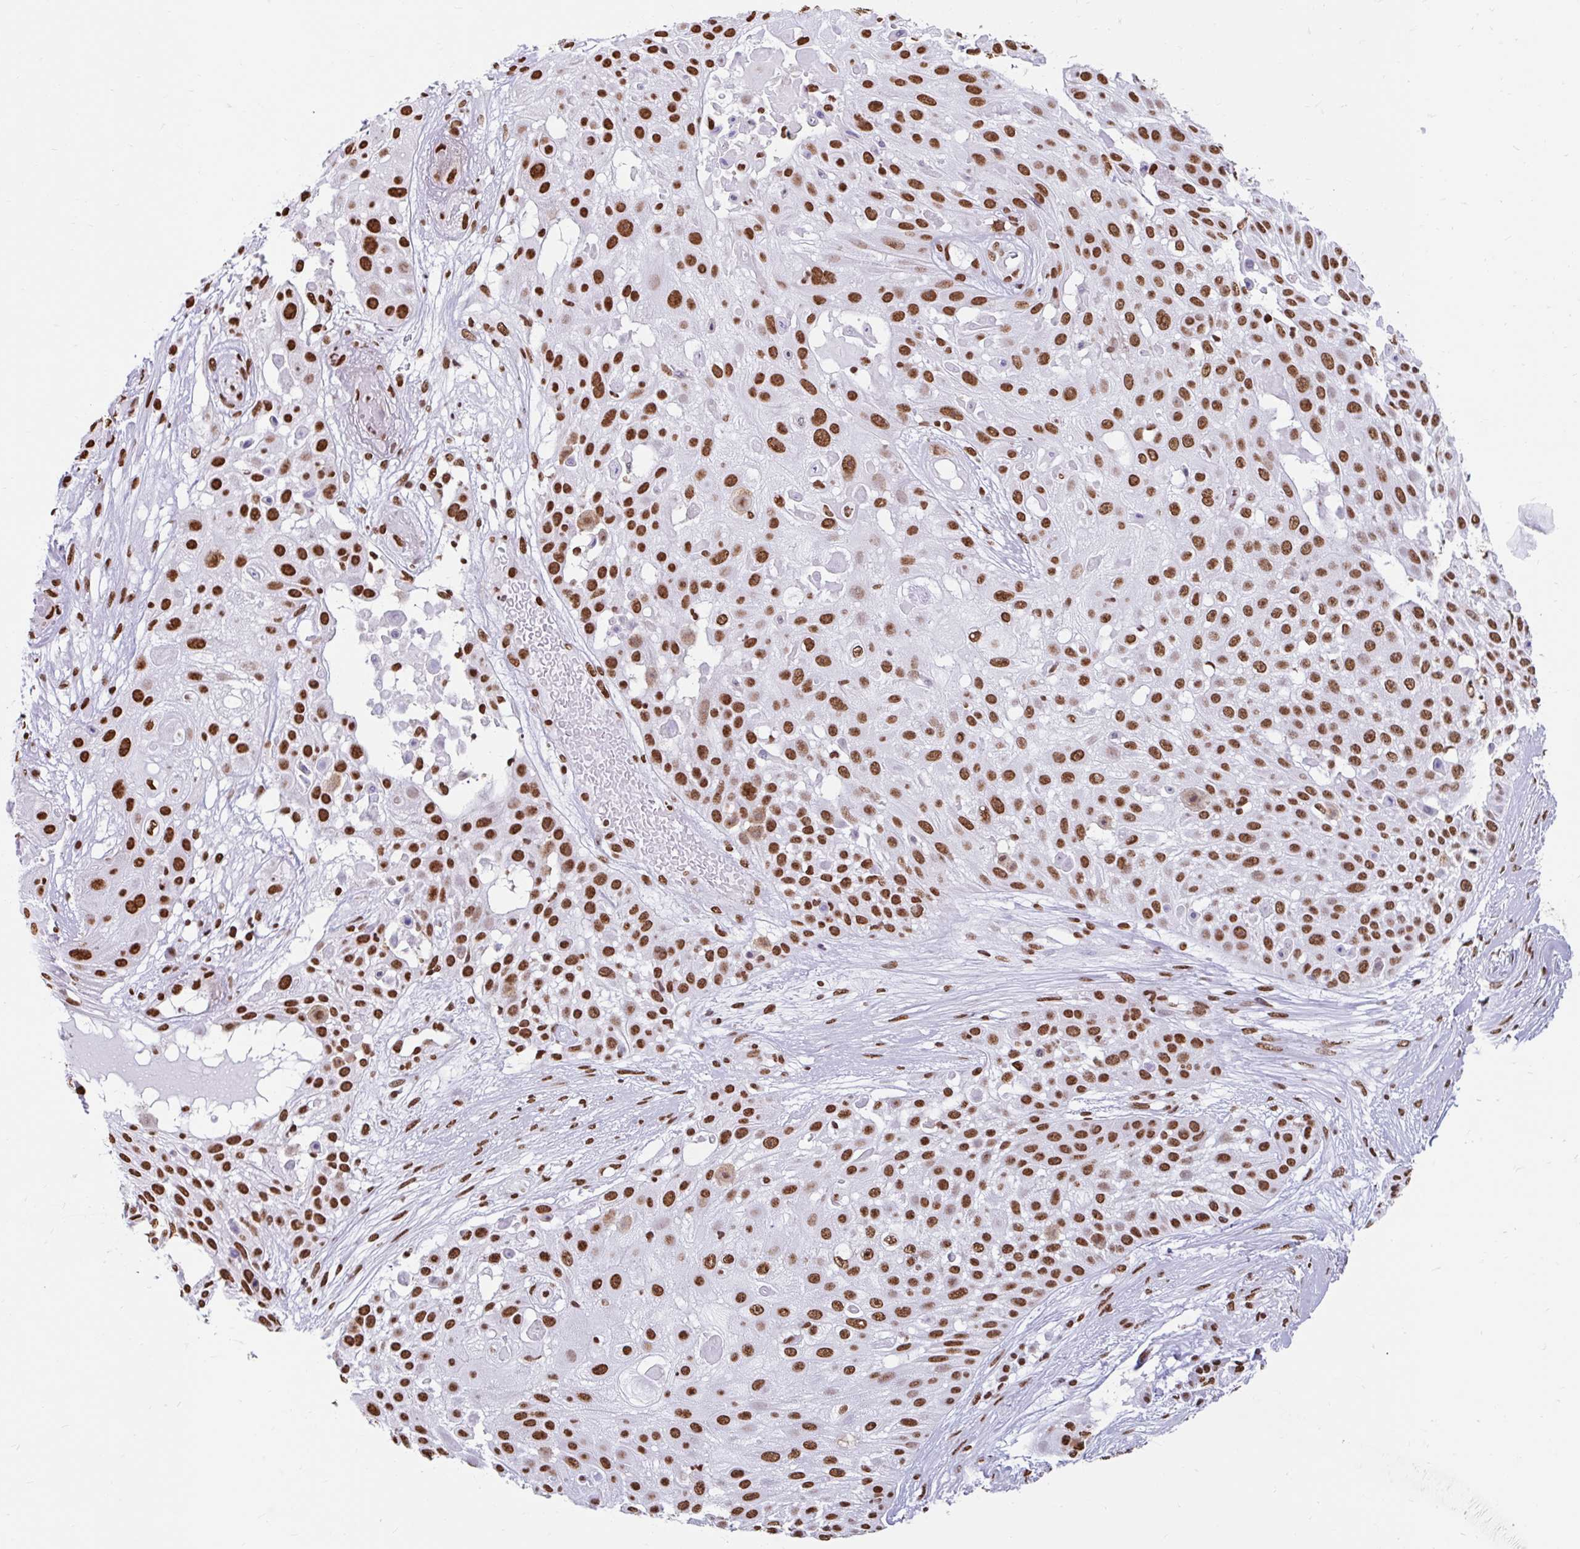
{"staining": {"intensity": "strong", "quantity": ">75%", "location": "nuclear"}, "tissue": "skin cancer", "cell_type": "Tumor cells", "image_type": "cancer", "snomed": [{"axis": "morphology", "description": "Squamous cell carcinoma, NOS"}, {"axis": "topography", "description": "Skin"}], "caption": "Immunohistochemical staining of human skin squamous cell carcinoma exhibits high levels of strong nuclear protein expression in about >75% of tumor cells.", "gene": "KHDRBS1", "patient": {"sex": "female", "age": 86}}